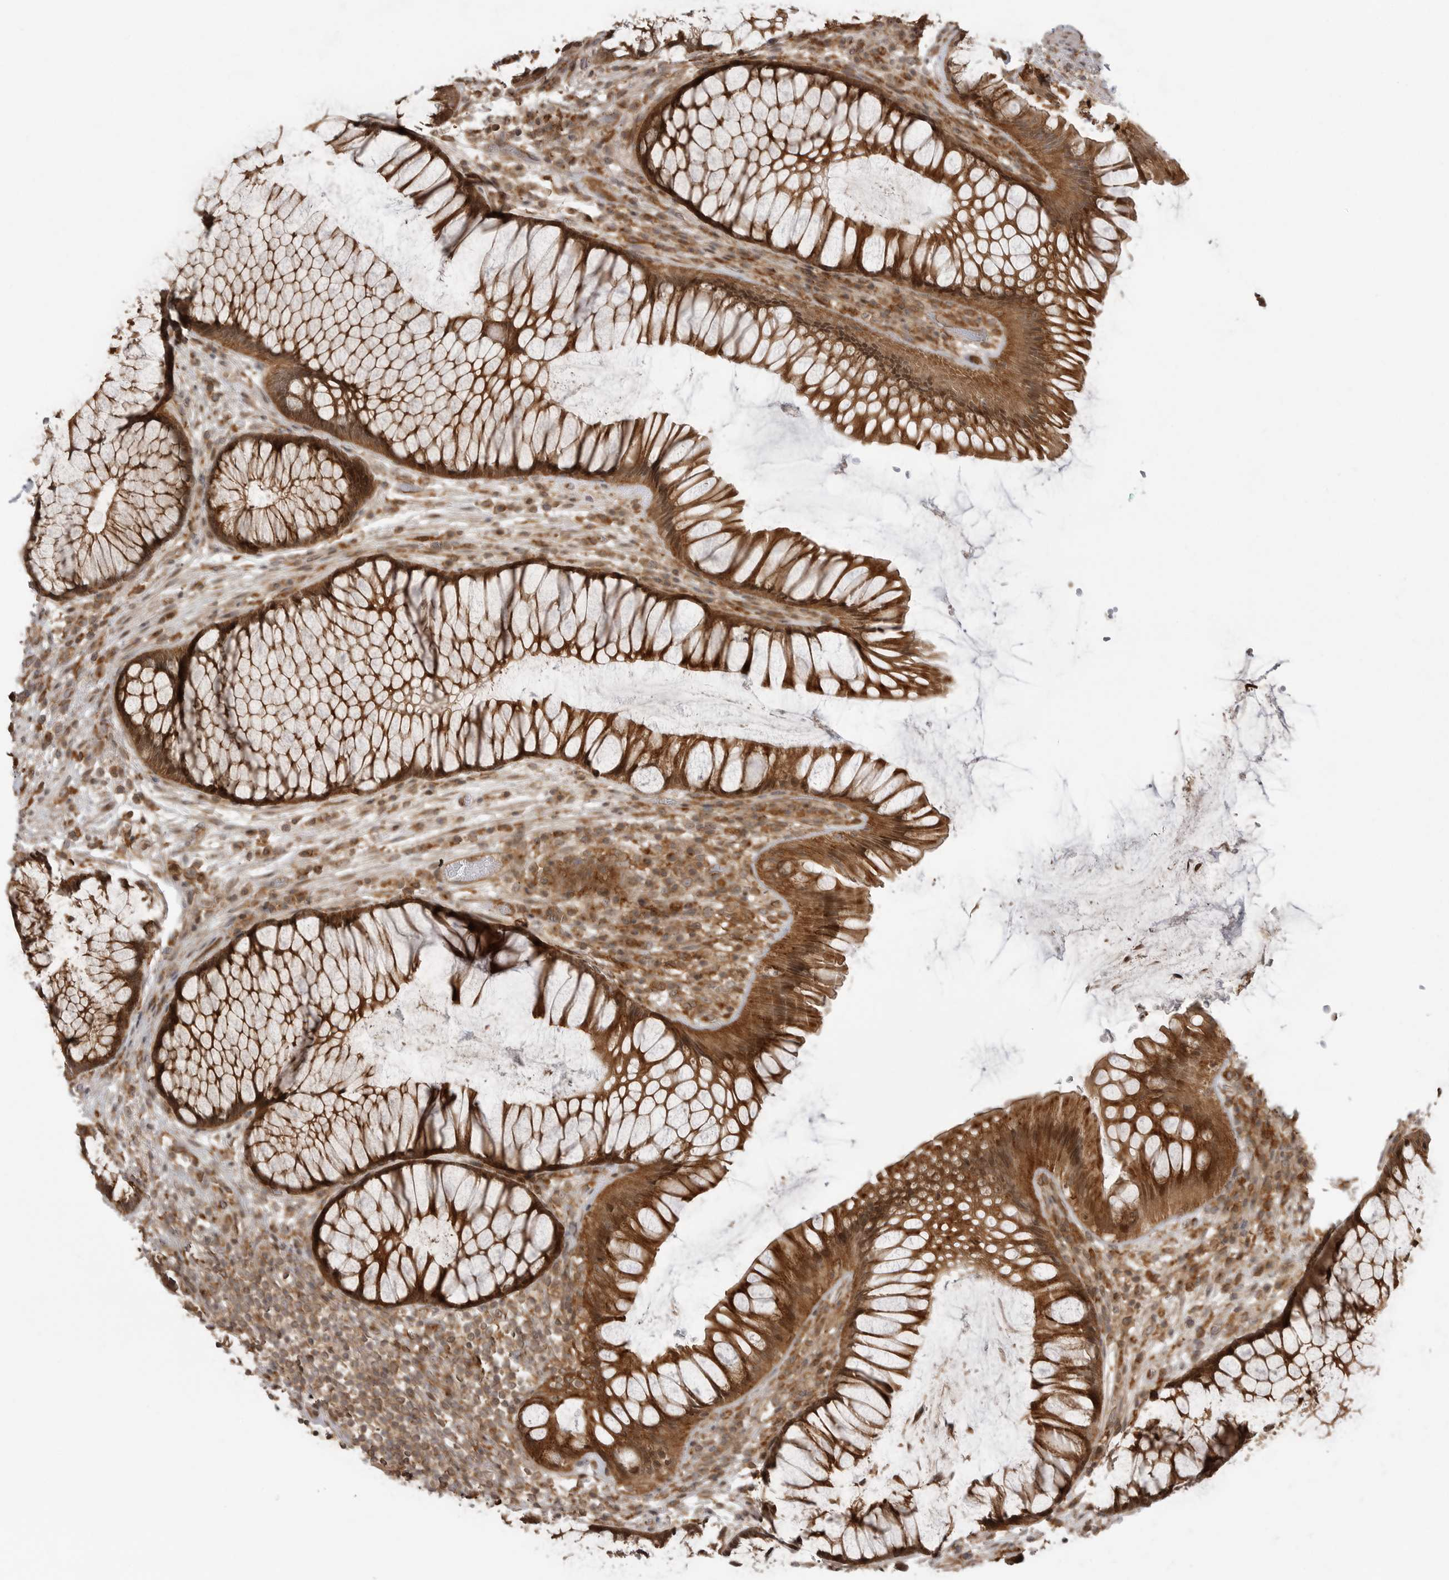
{"staining": {"intensity": "strong", "quantity": ">75%", "location": "cytoplasmic/membranous"}, "tissue": "rectum", "cell_type": "Glandular cells", "image_type": "normal", "snomed": [{"axis": "morphology", "description": "Normal tissue, NOS"}, {"axis": "topography", "description": "Rectum"}], "caption": "IHC (DAB) staining of benign rectum demonstrates strong cytoplasmic/membranous protein expression in about >75% of glandular cells.", "gene": "FAT3", "patient": {"sex": "male", "age": 51}}